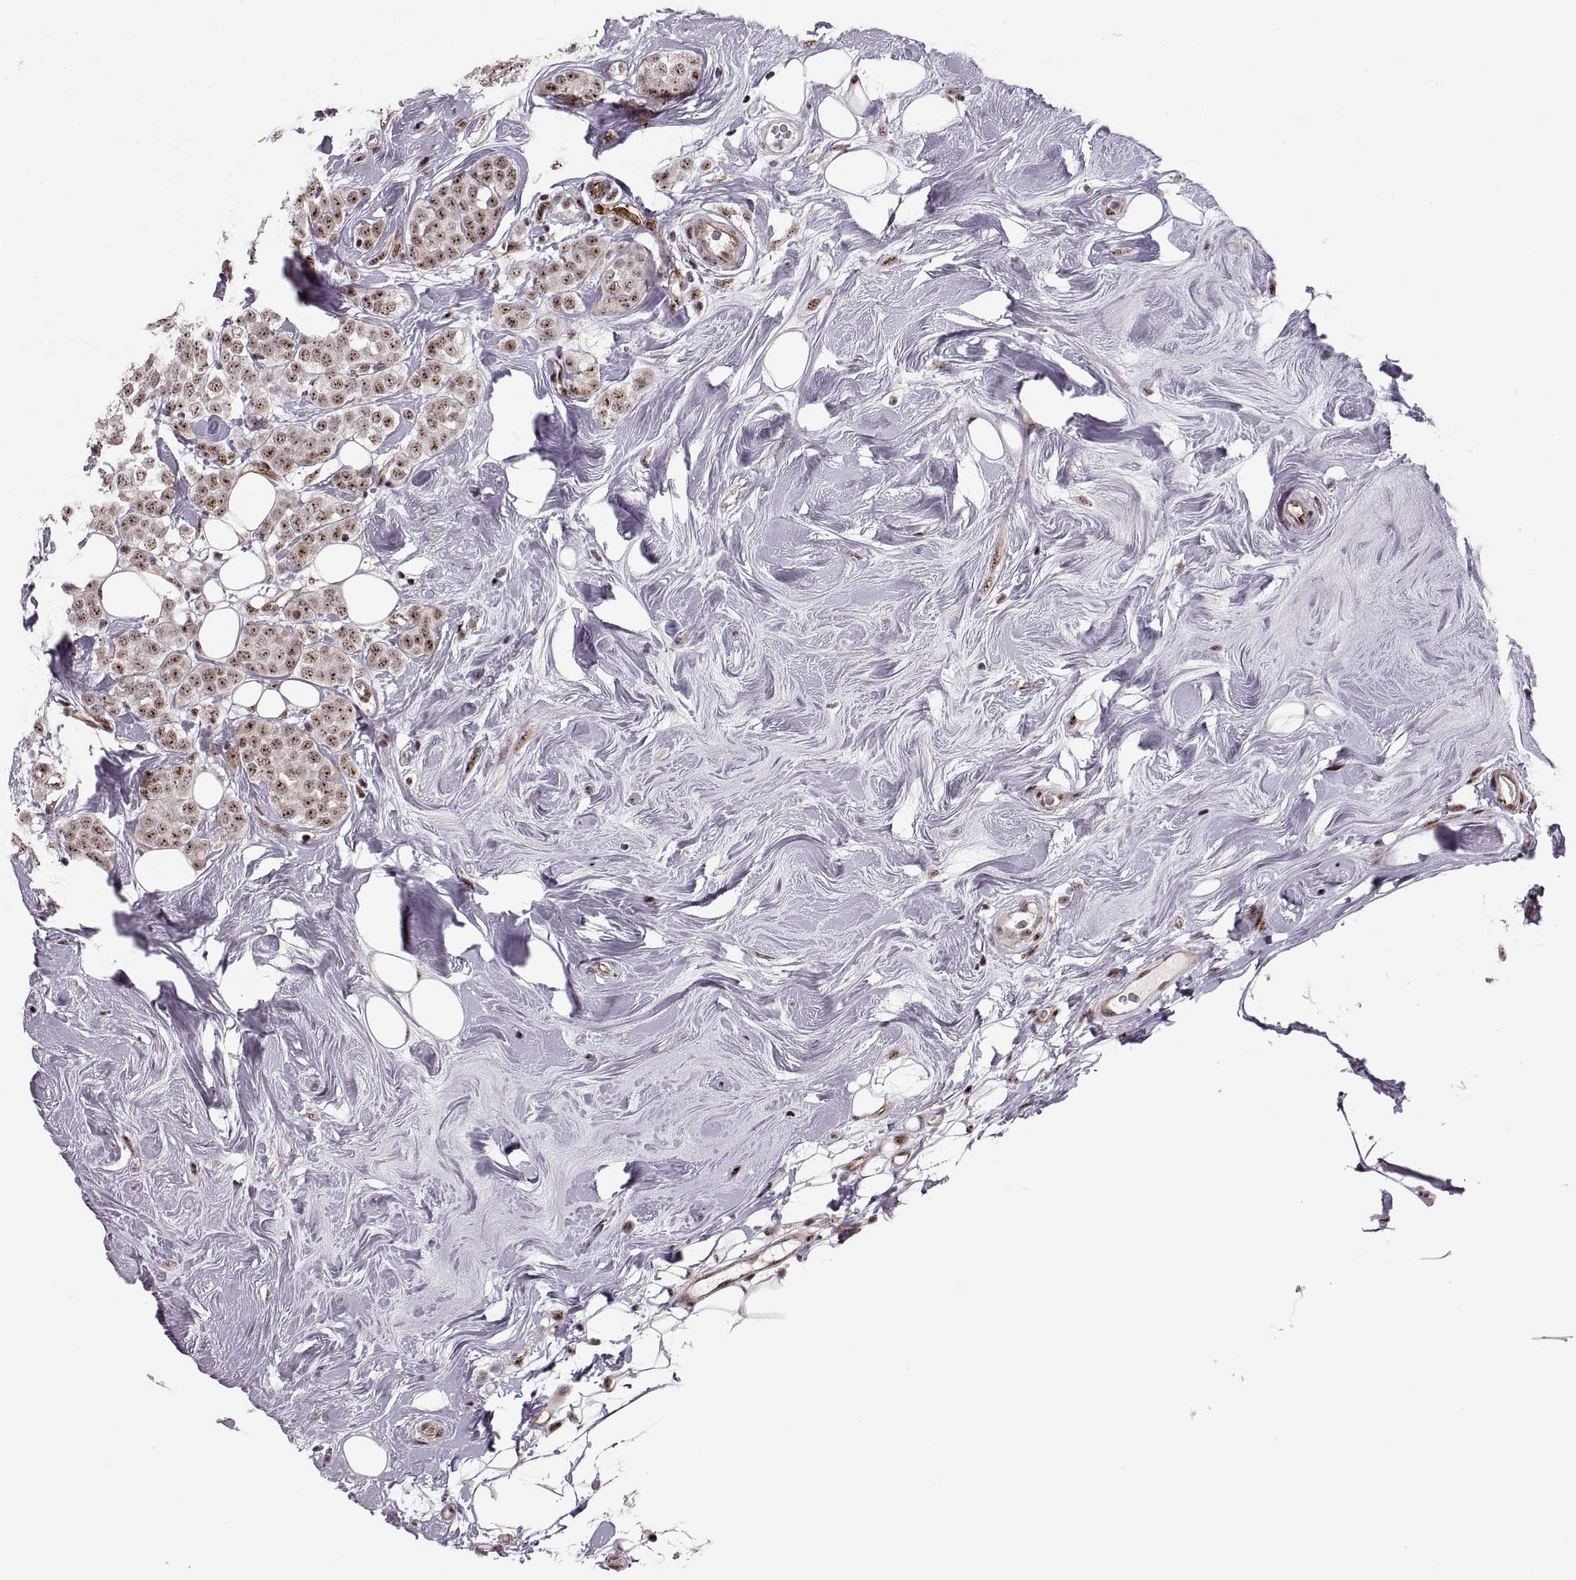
{"staining": {"intensity": "strong", "quantity": ">75%", "location": "nuclear"}, "tissue": "breast cancer", "cell_type": "Tumor cells", "image_type": "cancer", "snomed": [{"axis": "morphology", "description": "Lobular carcinoma"}, {"axis": "topography", "description": "Breast"}], "caption": "Brown immunohistochemical staining in breast cancer displays strong nuclear expression in about >75% of tumor cells.", "gene": "ZCCHC17", "patient": {"sex": "female", "age": 49}}